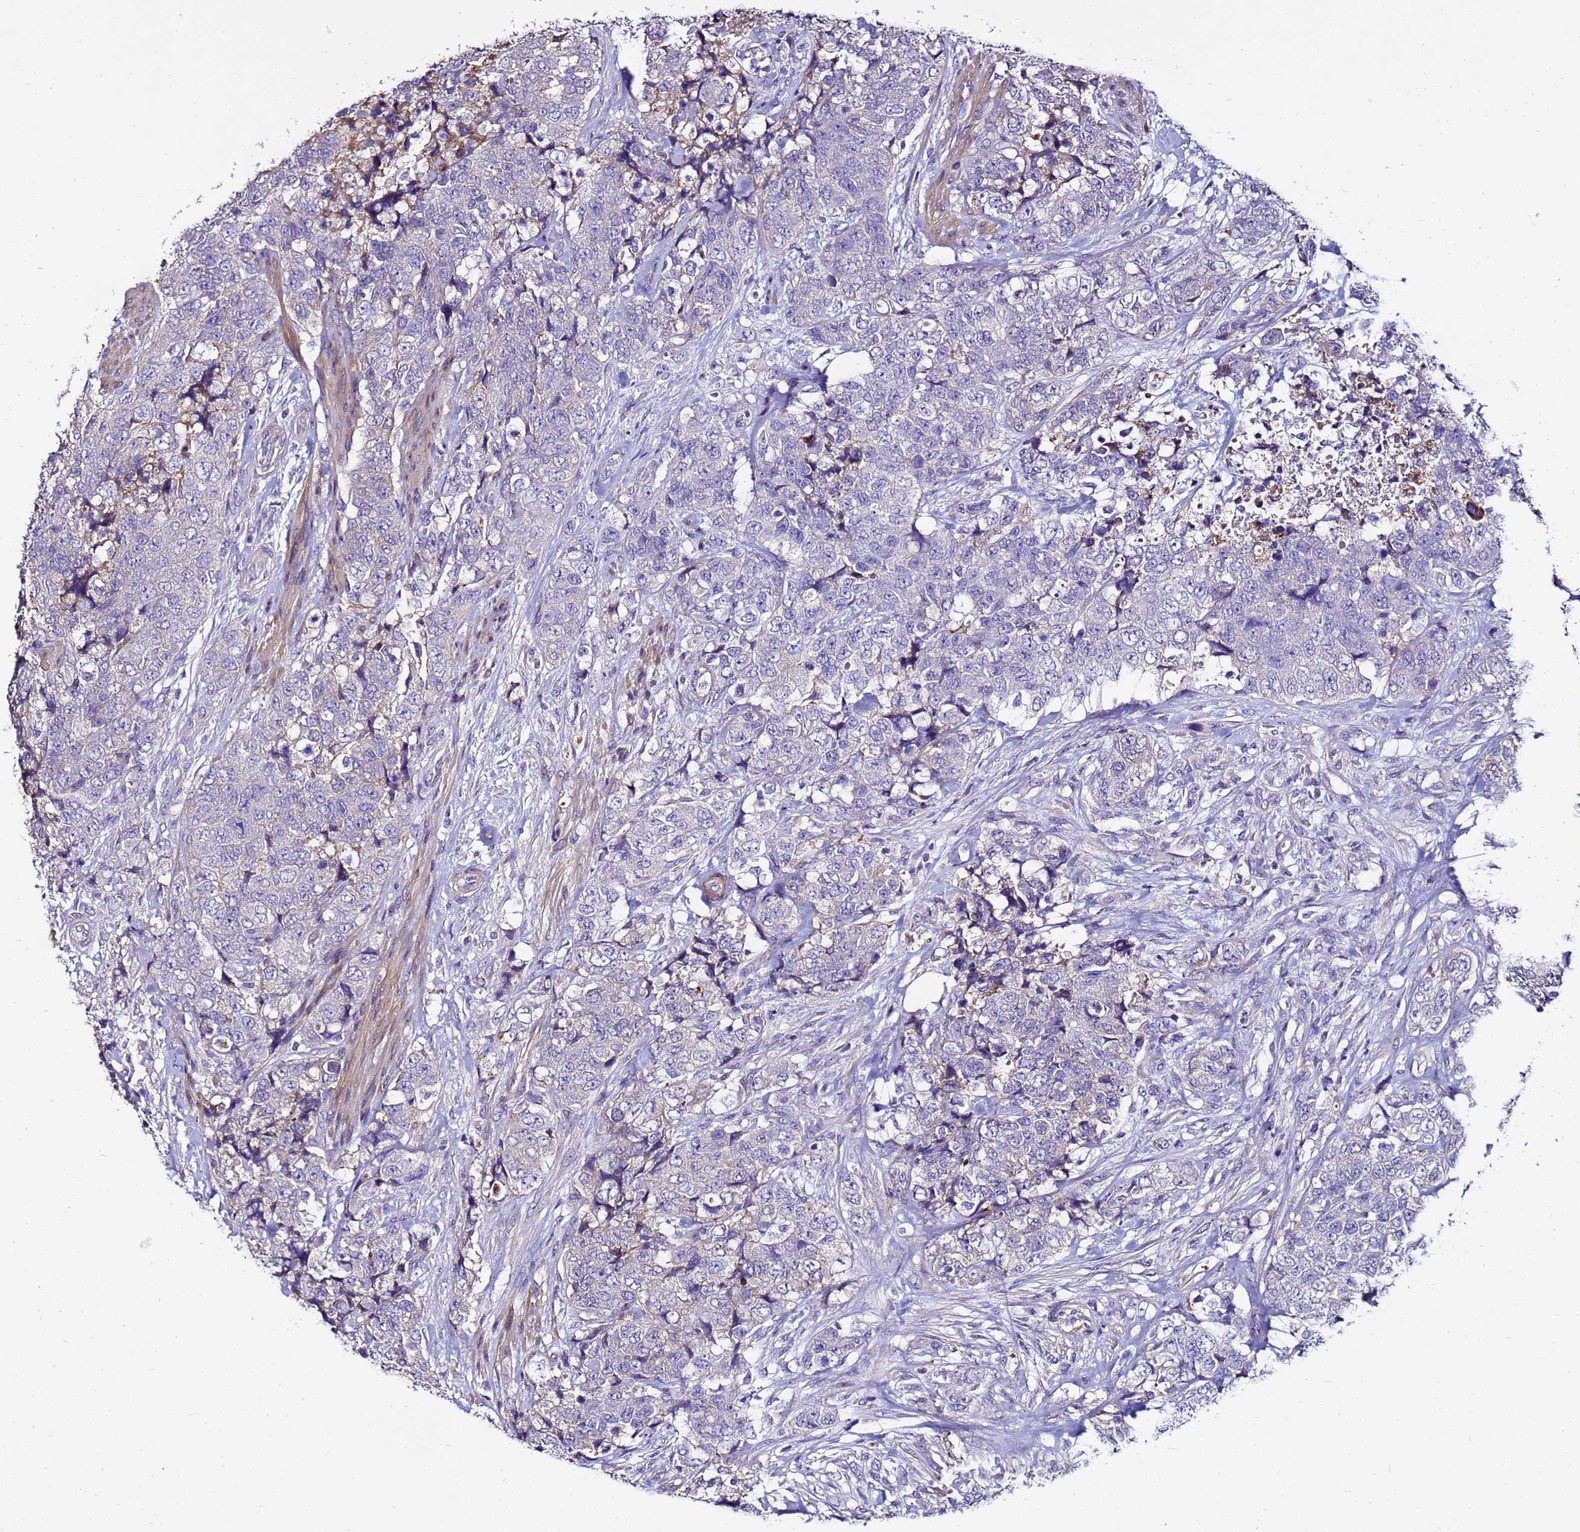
{"staining": {"intensity": "negative", "quantity": "none", "location": "none"}, "tissue": "urothelial cancer", "cell_type": "Tumor cells", "image_type": "cancer", "snomed": [{"axis": "morphology", "description": "Urothelial carcinoma, High grade"}, {"axis": "topography", "description": "Urinary bladder"}], "caption": "Immunohistochemistry (IHC) image of neoplastic tissue: urothelial cancer stained with DAB demonstrates no significant protein positivity in tumor cells. (DAB (3,3'-diaminobenzidine) immunohistochemistry visualized using brightfield microscopy, high magnification).", "gene": "FAM166B", "patient": {"sex": "female", "age": 78}}